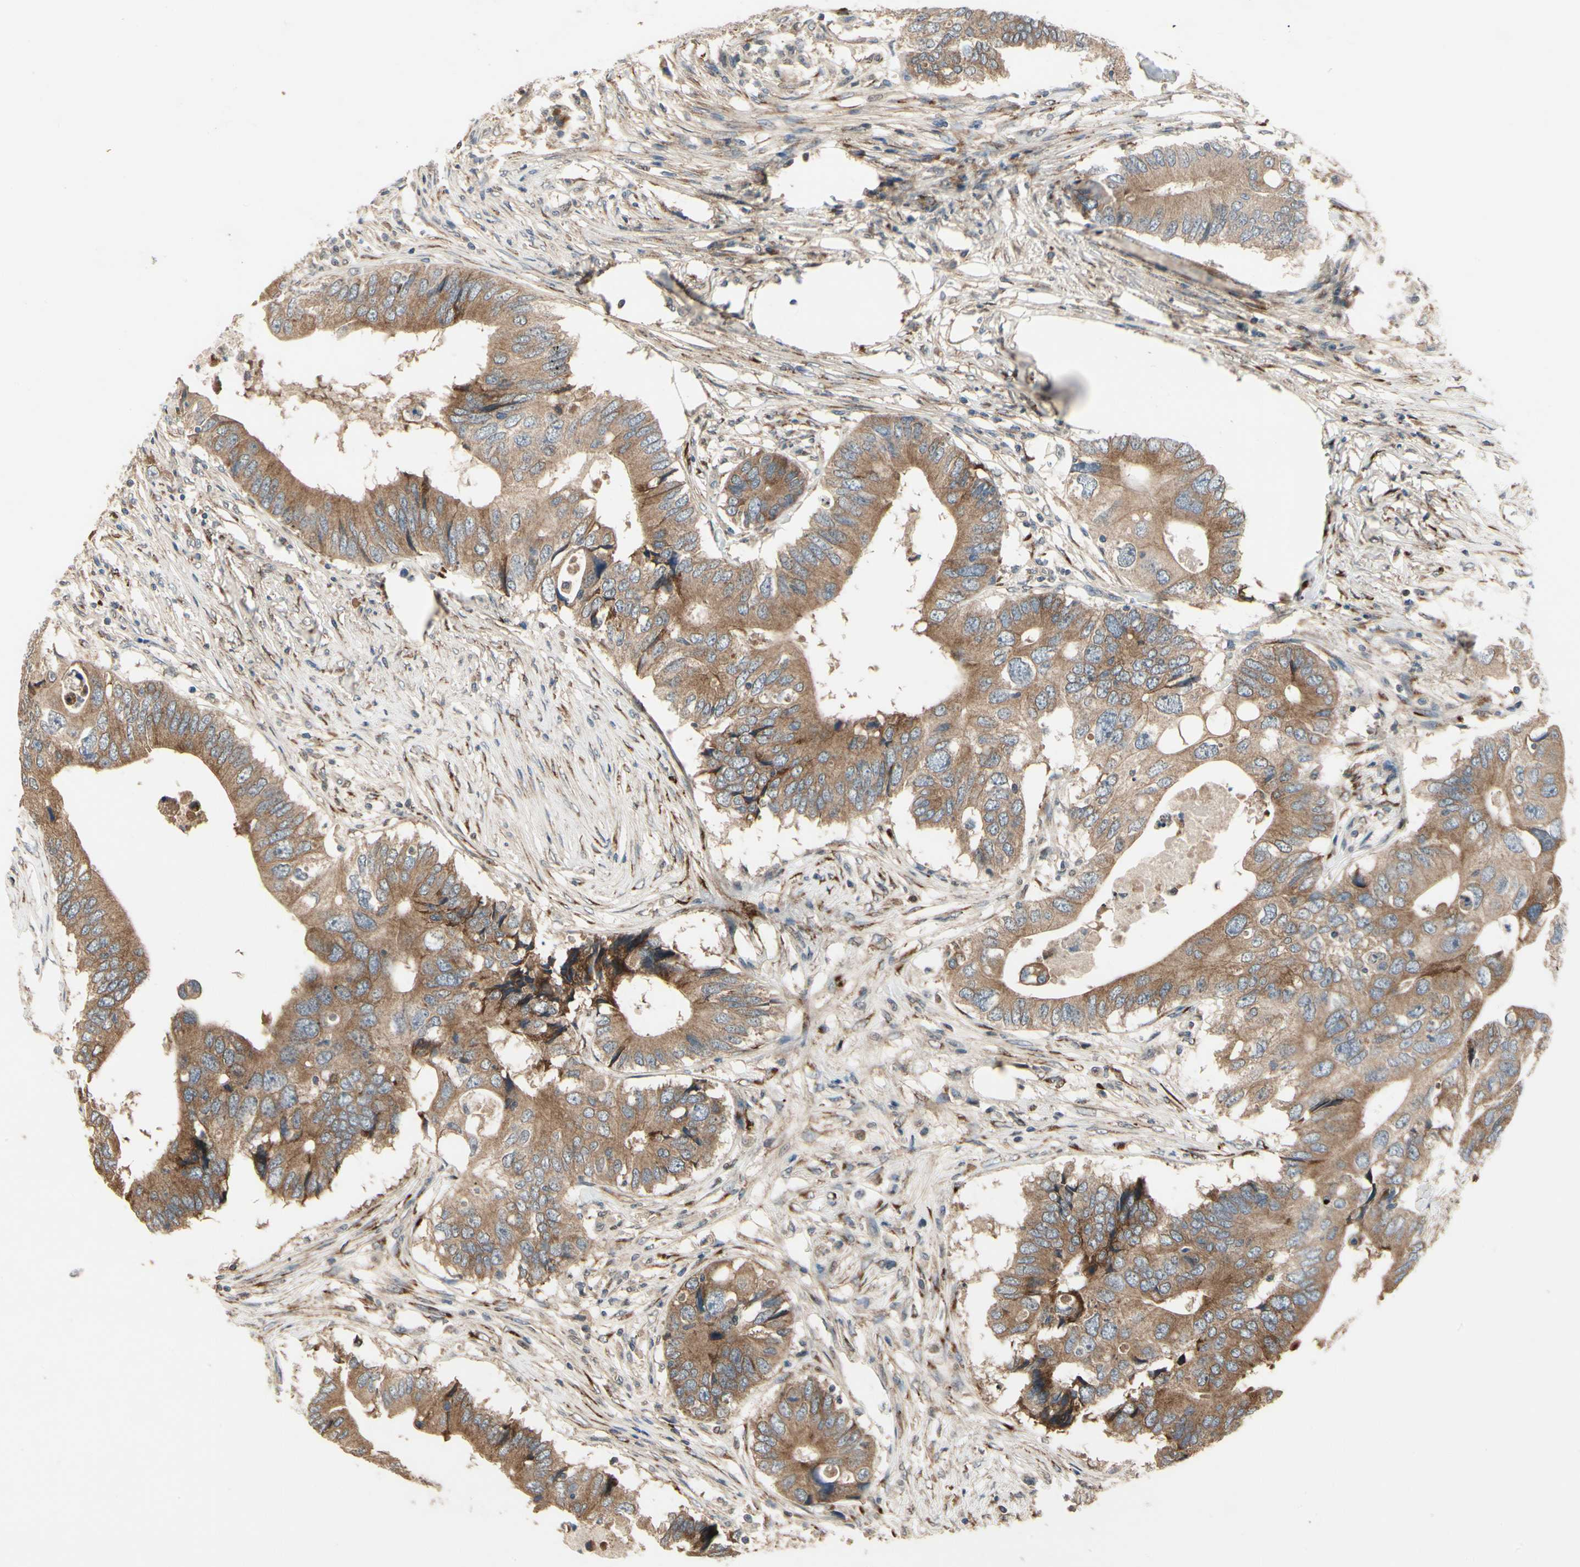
{"staining": {"intensity": "moderate", "quantity": ">75%", "location": "cytoplasmic/membranous"}, "tissue": "colorectal cancer", "cell_type": "Tumor cells", "image_type": "cancer", "snomed": [{"axis": "morphology", "description": "Adenocarcinoma, NOS"}, {"axis": "topography", "description": "Colon"}], "caption": "Adenocarcinoma (colorectal) tissue demonstrates moderate cytoplasmic/membranous staining in about >75% of tumor cells", "gene": "CGREF1", "patient": {"sex": "male", "age": 71}}